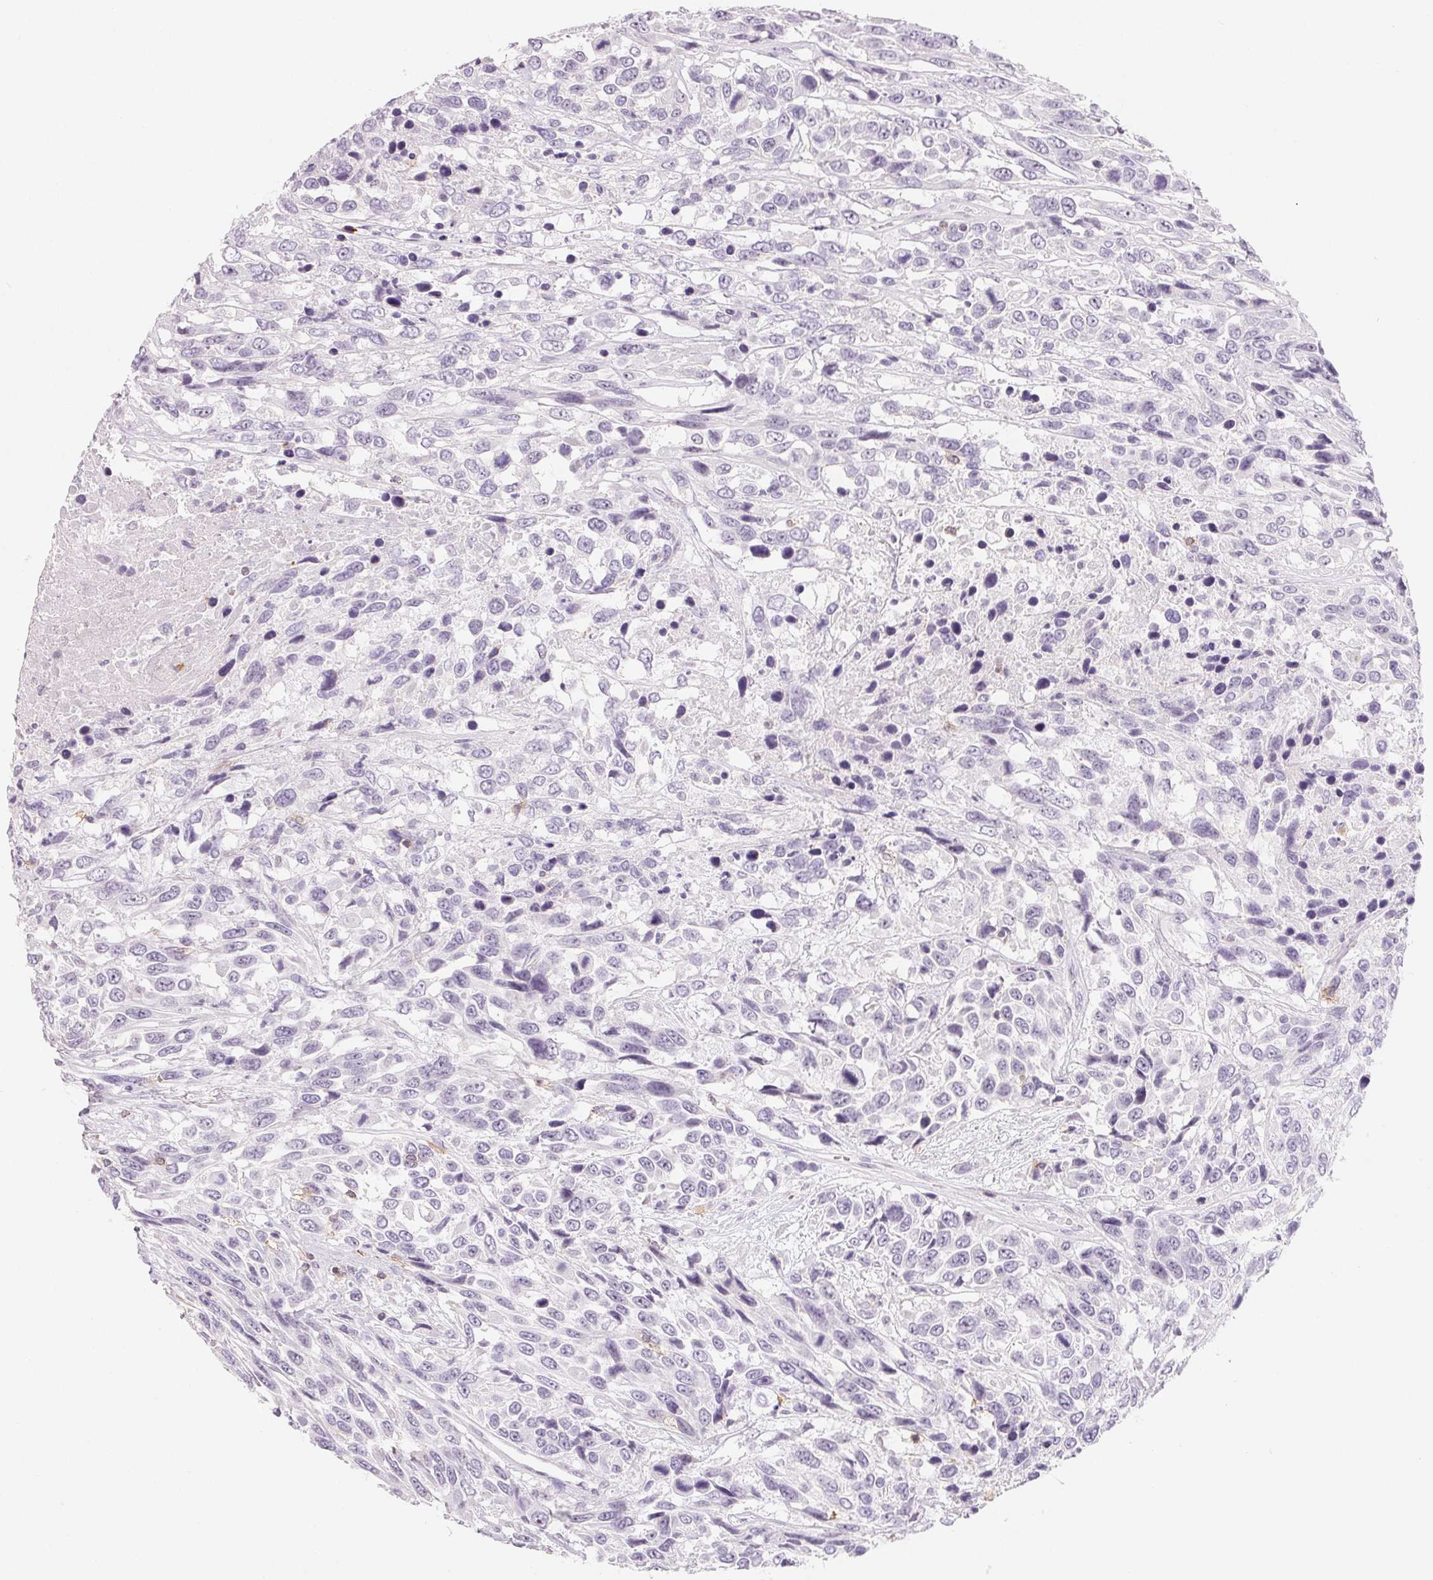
{"staining": {"intensity": "negative", "quantity": "none", "location": "none"}, "tissue": "urothelial cancer", "cell_type": "Tumor cells", "image_type": "cancer", "snomed": [{"axis": "morphology", "description": "Urothelial carcinoma, High grade"}, {"axis": "topography", "description": "Urinary bladder"}], "caption": "An IHC photomicrograph of urothelial cancer is shown. There is no staining in tumor cells of urothelial cancer.", "gene": "CD69", "patient": {"sex": "female", "age": 70}}